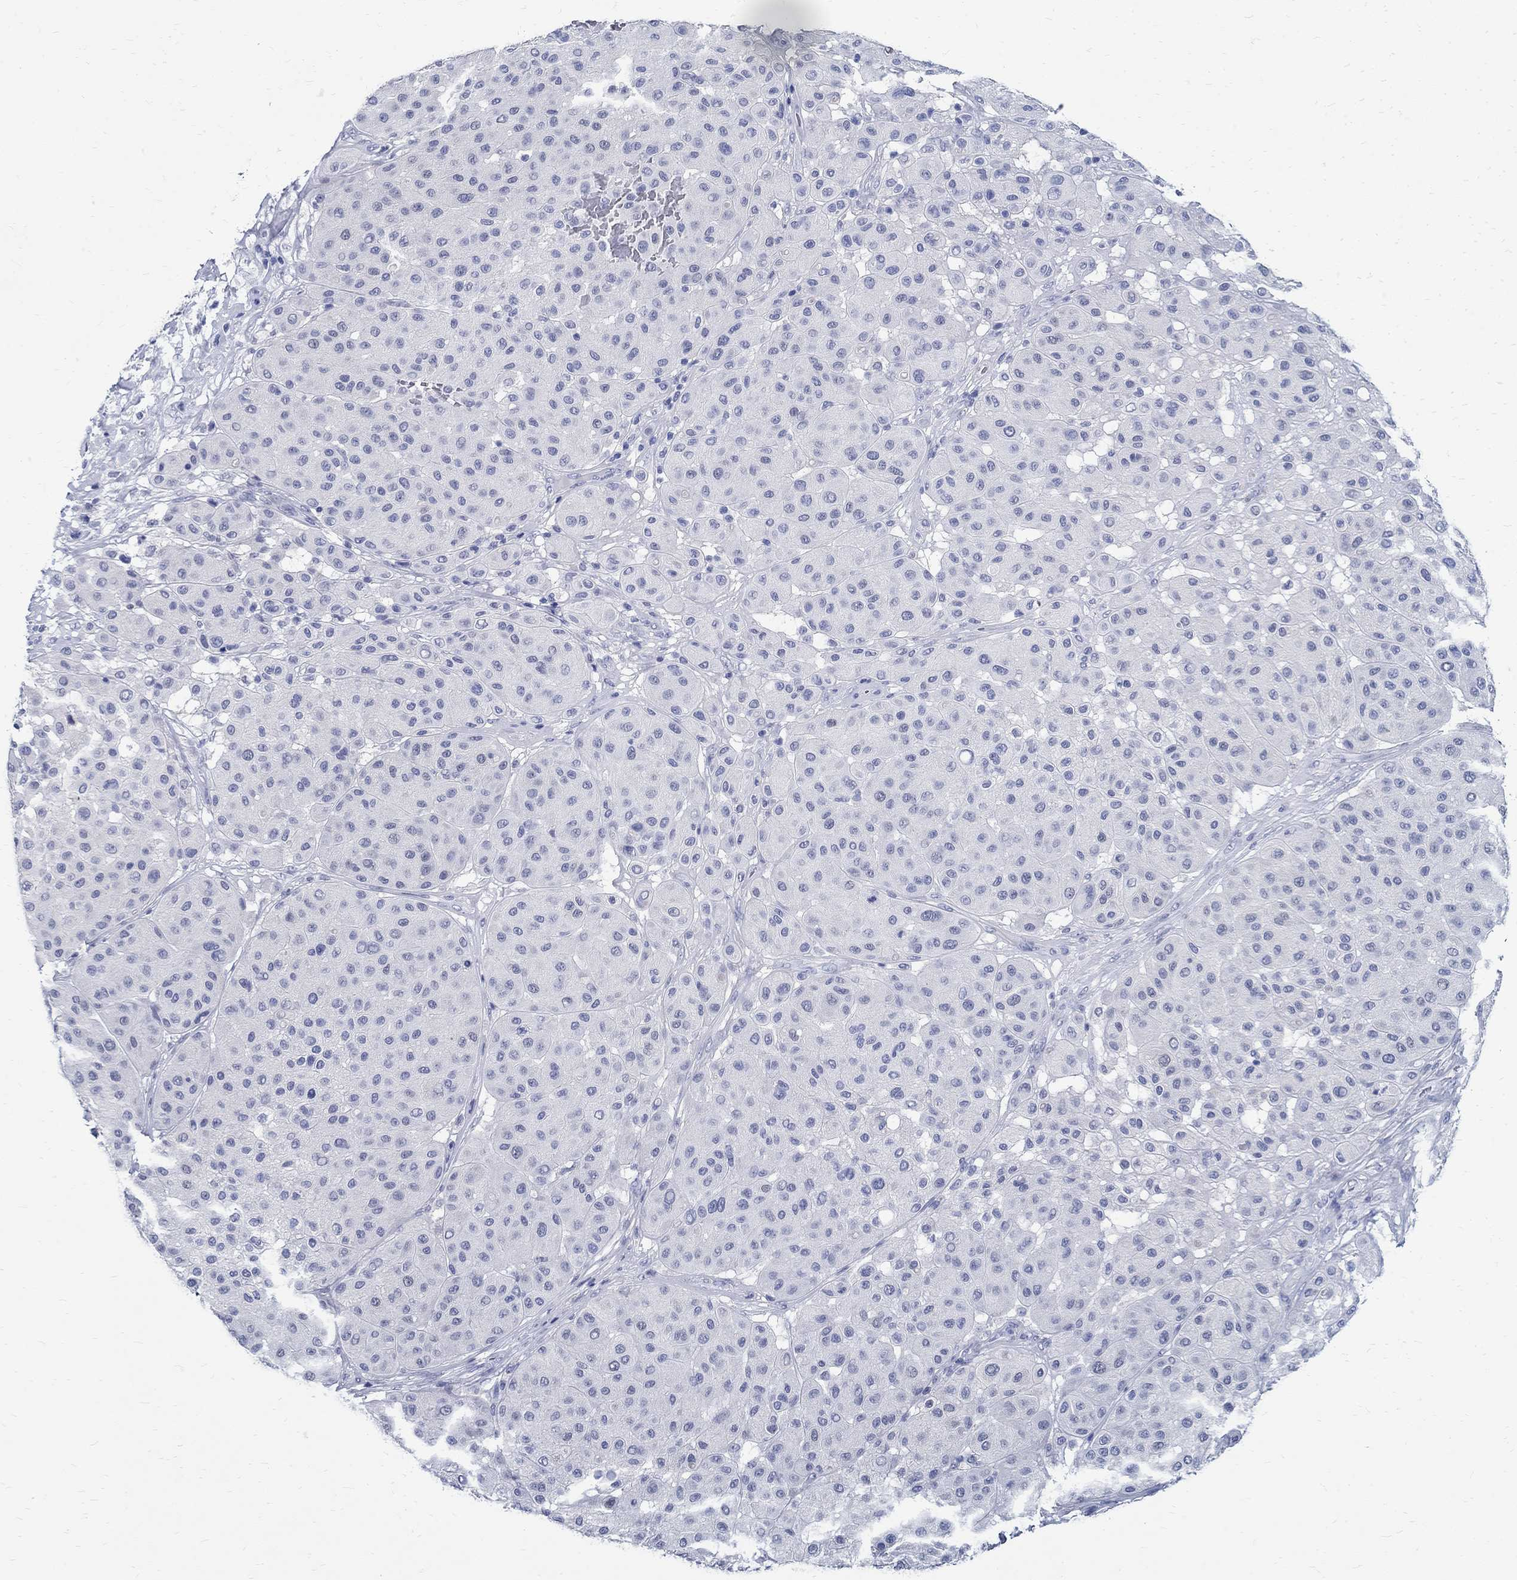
{"staining": {"intensity": "negative", "quantity": "none", "location": "none"}, "tissue": "melanoma", "cell_type": "Tumor cells", "image_type": "cancer", "snomed": [{"axis": "morphology", "description": "Malignant melanoma, Metastatic site"}, {"axis": "topography", "description": "Smooth muscle"}], "caption": "Human malignant melanoma (metastatic site) stained for a protein using immunohistochemistry demonstrates no positivity in tumor cells.", "gene": "BSPRY", "patient": {"sex": "male", "age": 41}}